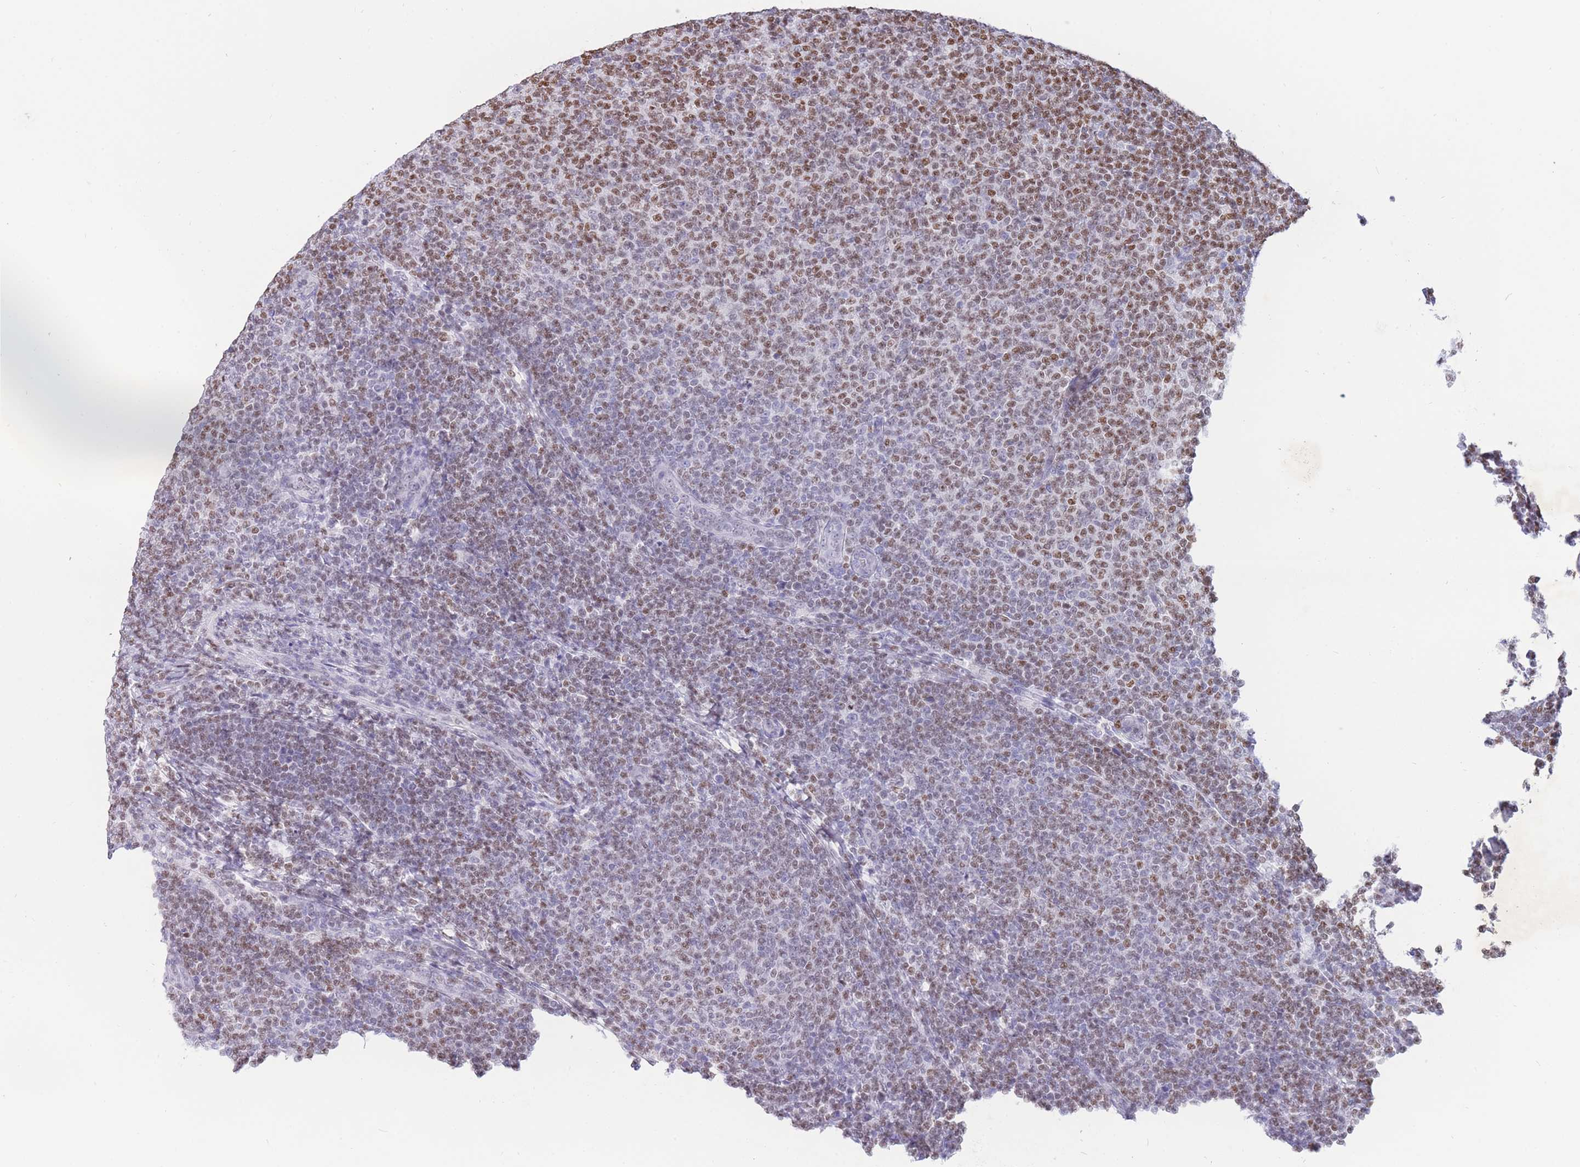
{"staining": {"intensity": "moderate", "quantity": "25%-75%", "location": "nuclear"}, "tissue": "lymphoma", "cell_type": "Tumor cells", "image_type": "cancer", "snomed": [{"axis": "morphology", "description": "Malignant lymphoma, non-Hodgkin's type, Low grade"}, {"axis": "topography", "description": "Lymph node"}], "caption": "Lymphoma stained for a protein demonstrates moderate nuclear positivity in tumor cells.", "gene": "HMGN1", "patient": {"sex": "male", "age": 66}}